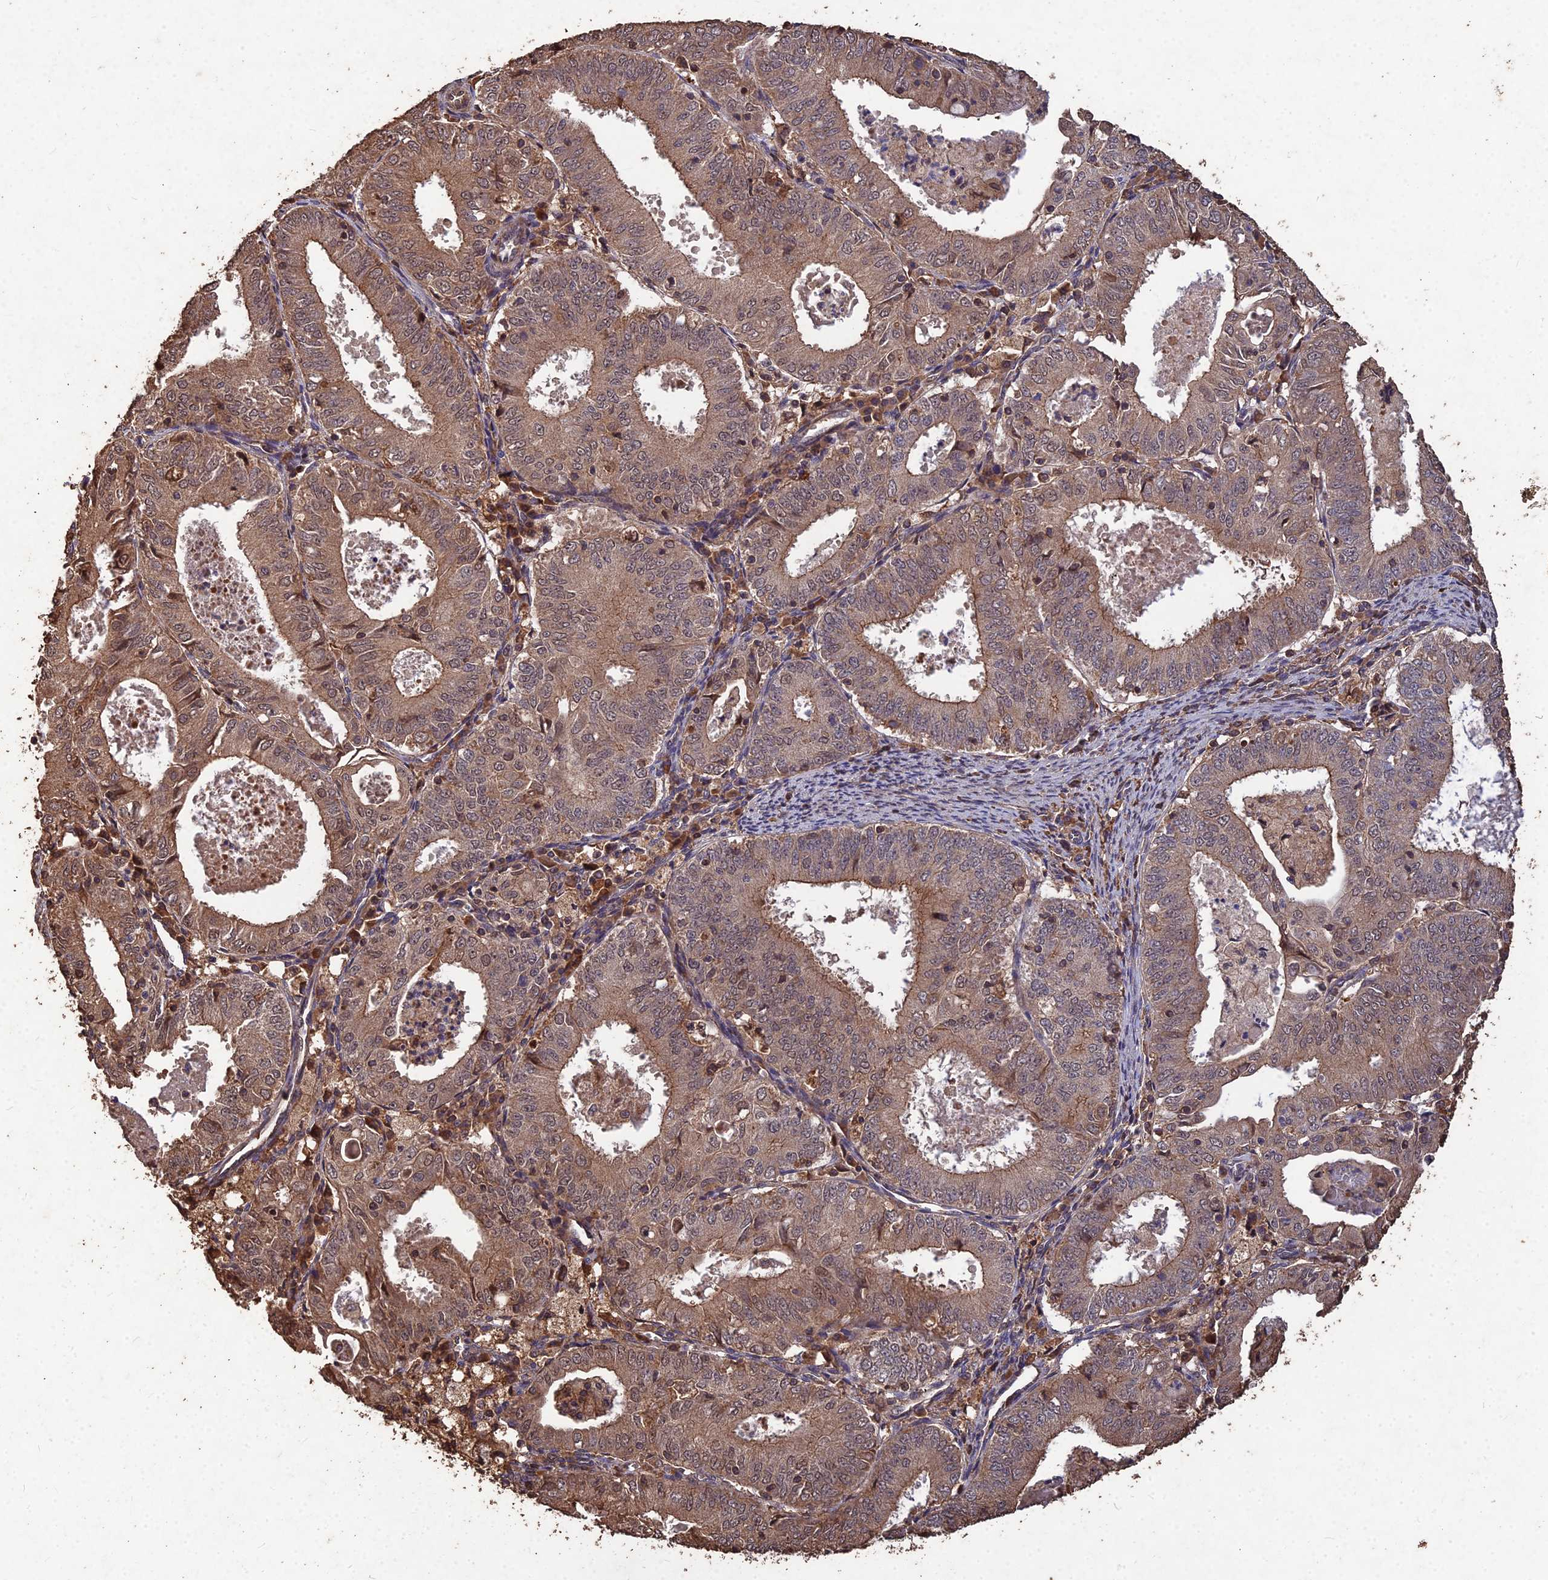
{"staining": {"intensity": "moderate", "quantity": ">75%", "location": "cytoplasmic/membranous,nuclear"}, "tissue": "endometrial cancer", "cell_type": "Tumor cells", "image_type": "cancer", "snomed": [{"axis": "morphology", "description": "Adenocarcinoma, NOS"}, {"axis": "topography", "description": "Endometrium"}], "caption": "Protein expression analysis of human endometrial adenocarcinoma reveals moderate cytoplasmic/membranous and nuclear positivity in about >75% of tumor cells.", "gene": "SYMPK", "patient": {"sex": "female", "age": 57}}